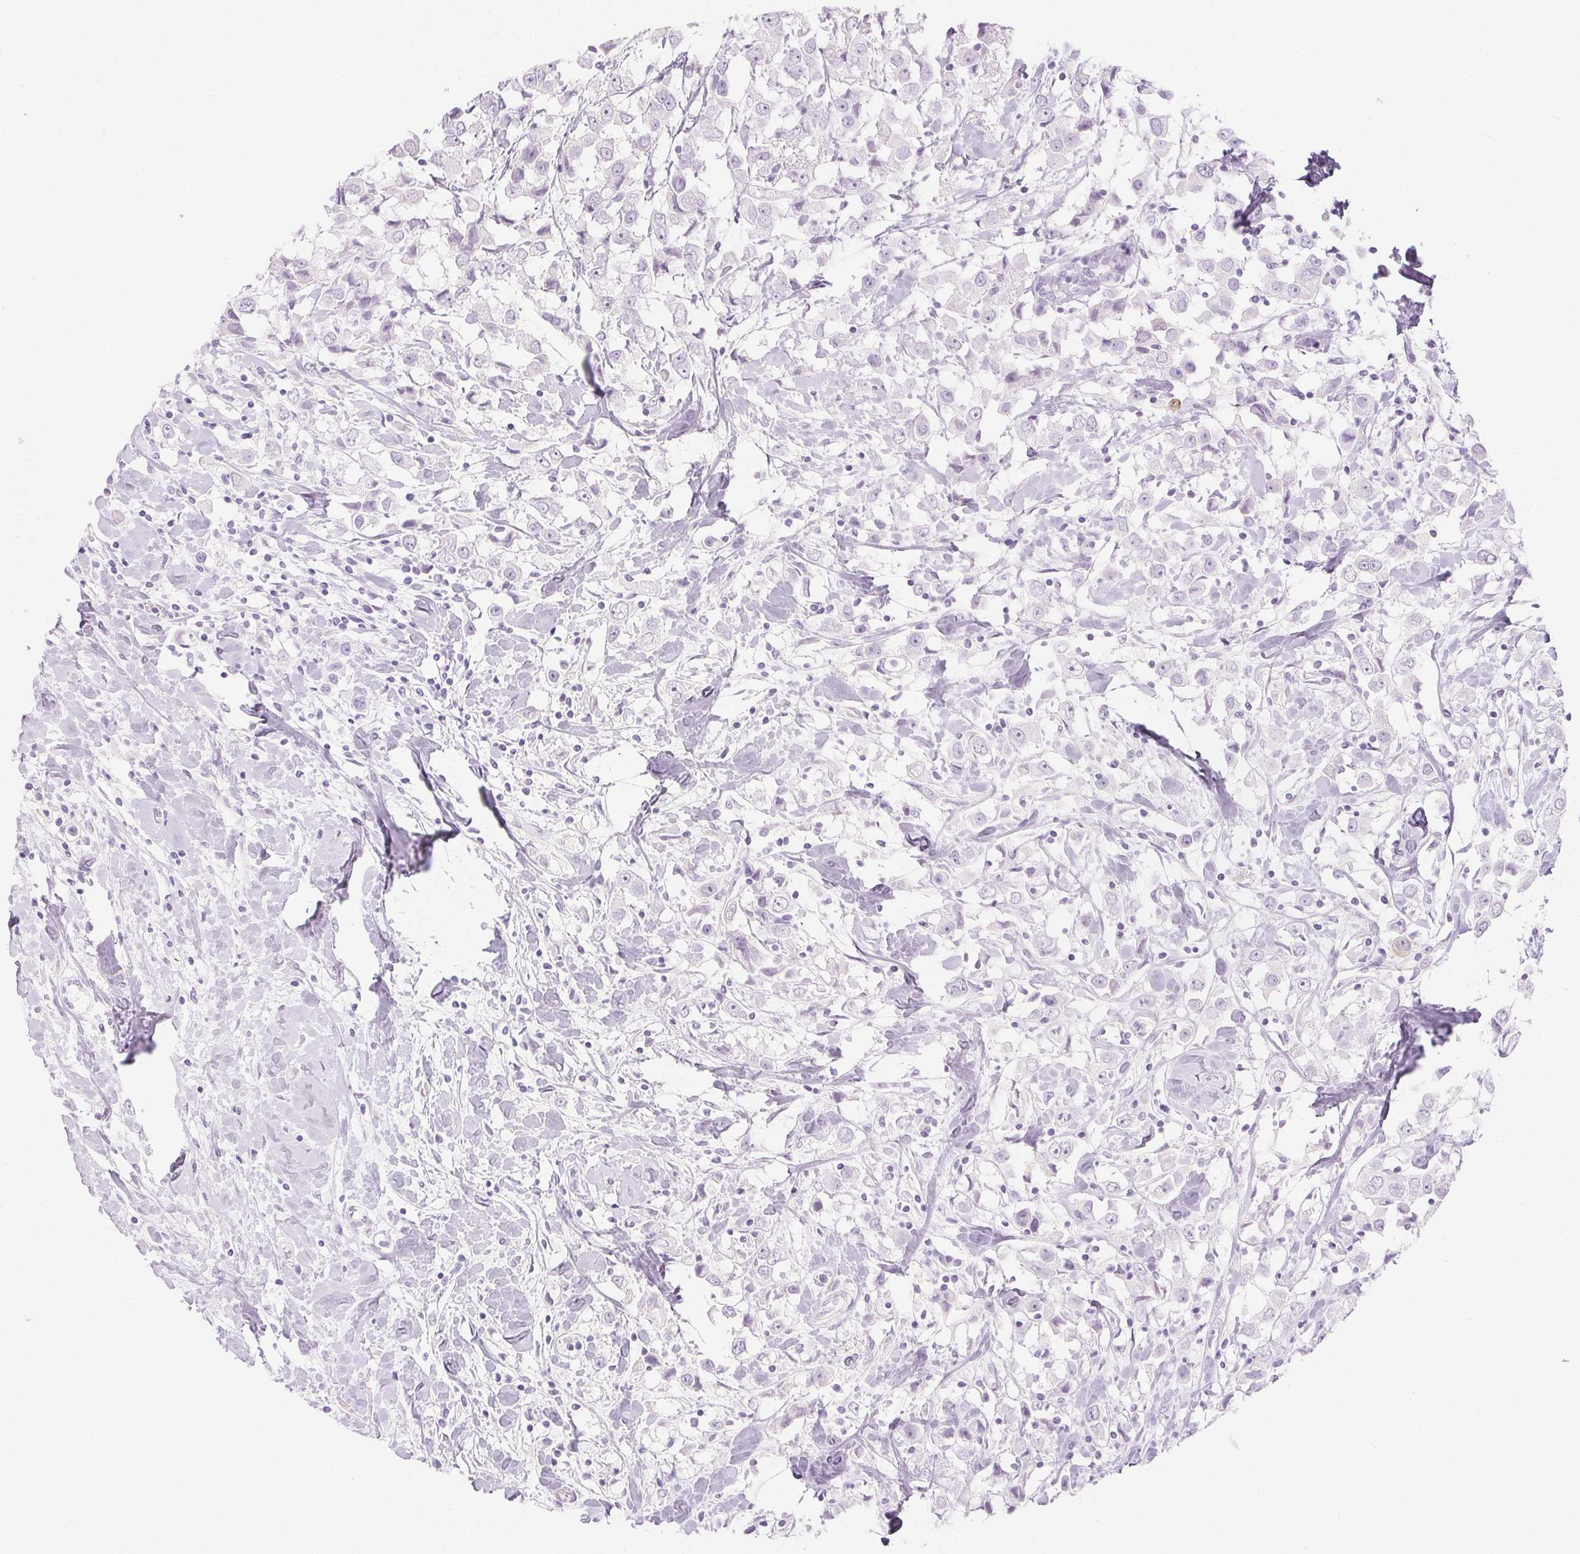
{"staining": {"intensity": "negative", "quantity": "none", "location": "none"}, "tissue": "breast cancer", "cell_type": "Tumor cells", "image_type": "cancer", "snomed": [{"axis": "morphology", "description": "Duct carcinoma"}, {"axis": "topography", "description": "Breast"}], "caption": "High magnification brightfield microscopy of breast cancer stained with DAB (brown) and counterstained with hematoxylin (blue): tumor cells show no significant positivity.", "gene": "SPRR3", "patient": {"sex": "female", "age": 61}}